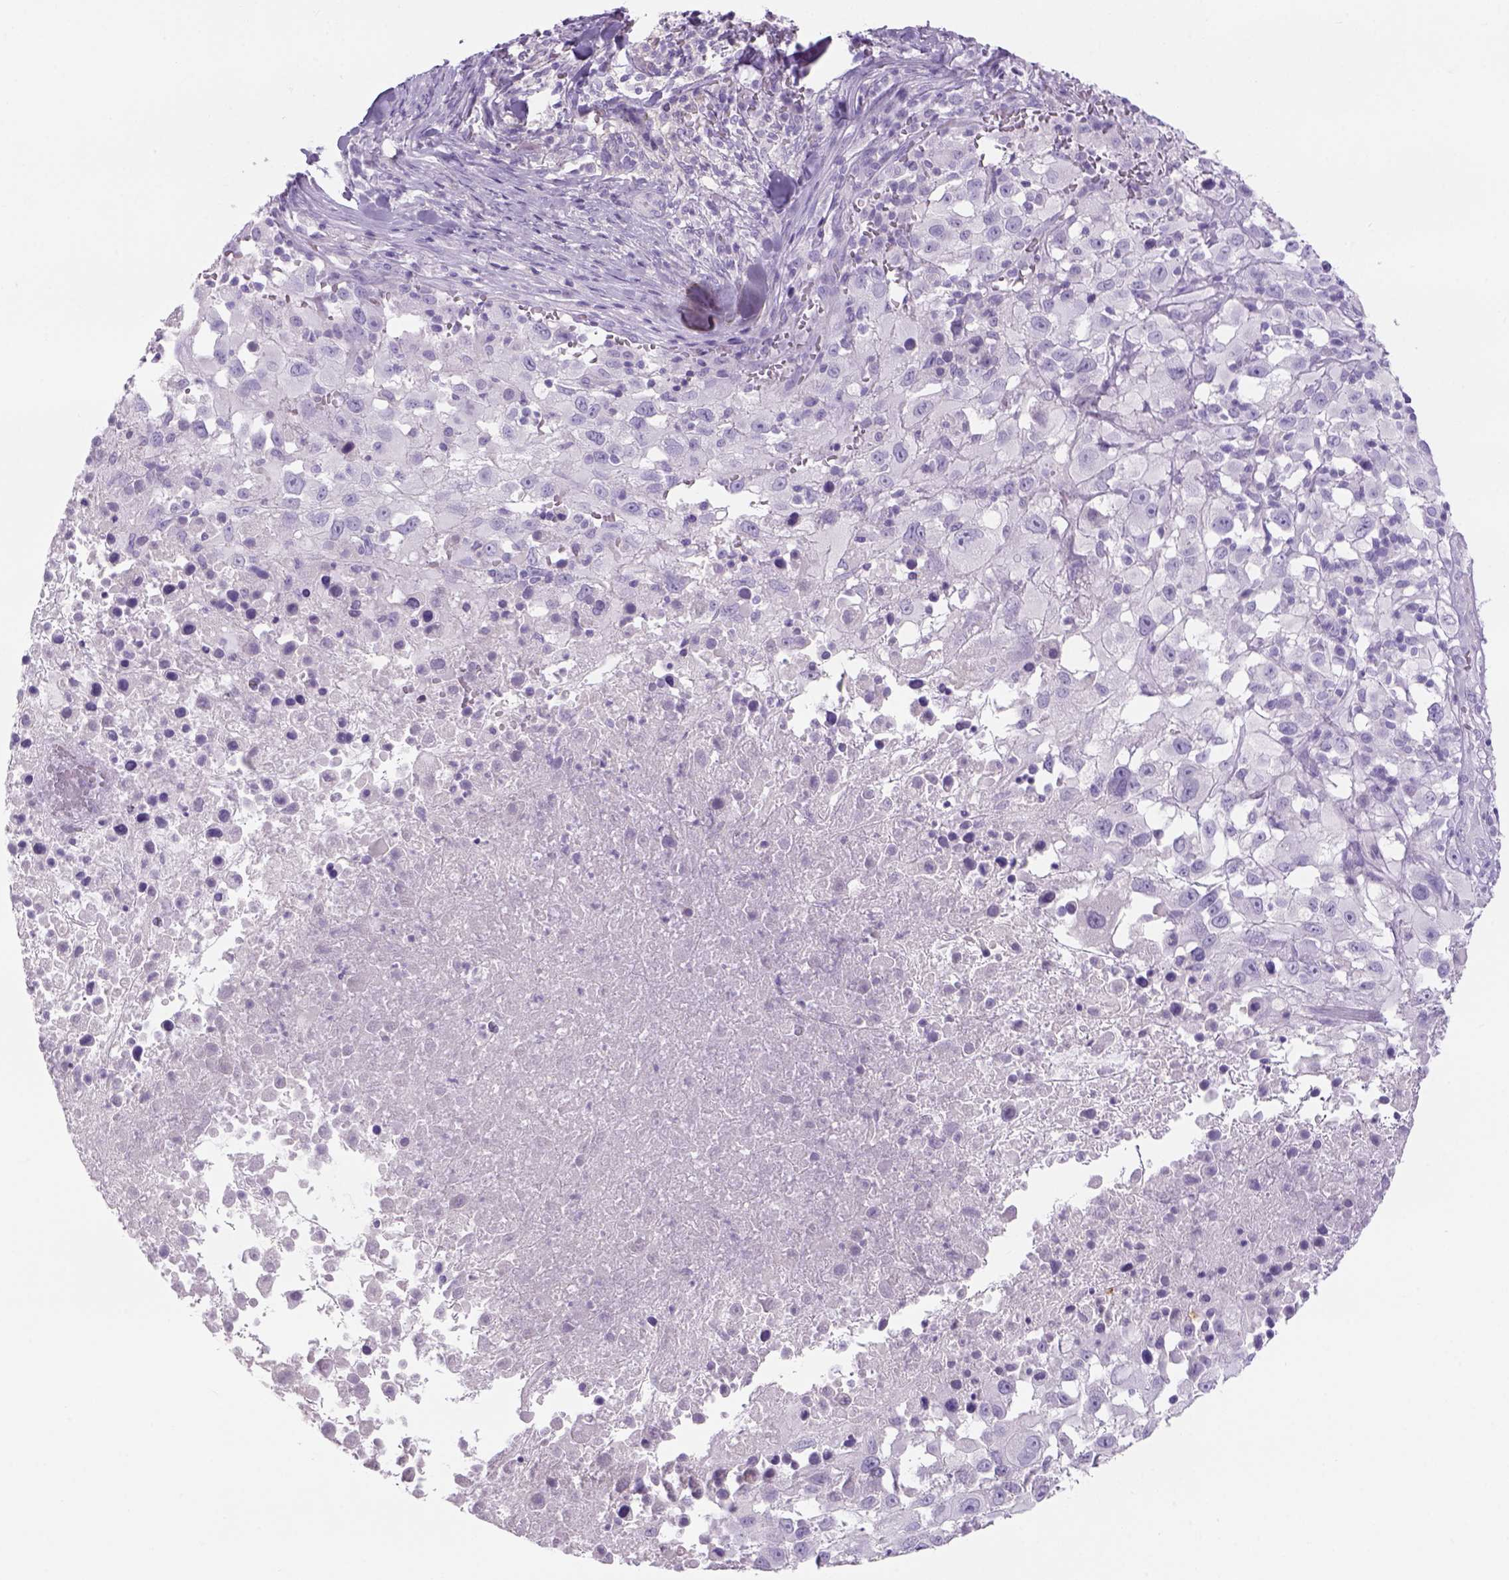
{"staining": {"intensity": "negative", "quantity": "none", "location": "none"}, "tissue": "melanoma", "cell_type": "Tumor cells", "image_type": "cancer", "snomed": [{"axis": "morphology", "description": "Malignant melanoma, Metastatic site"}, {"axis": "topography", "description": "Soft tissue"}], "caption": "Immunohistochemistry (IHC) of malignant melanoma (metastatic site) reveals no expression in tumor cells. The staining is performed using DAB (3,3'-diaminobenzidine) brown chromogen with nuclei counter-stained in using hematoxylin.", "gene": "TENM4", "patient": {"sex": "male", "age": 50}}